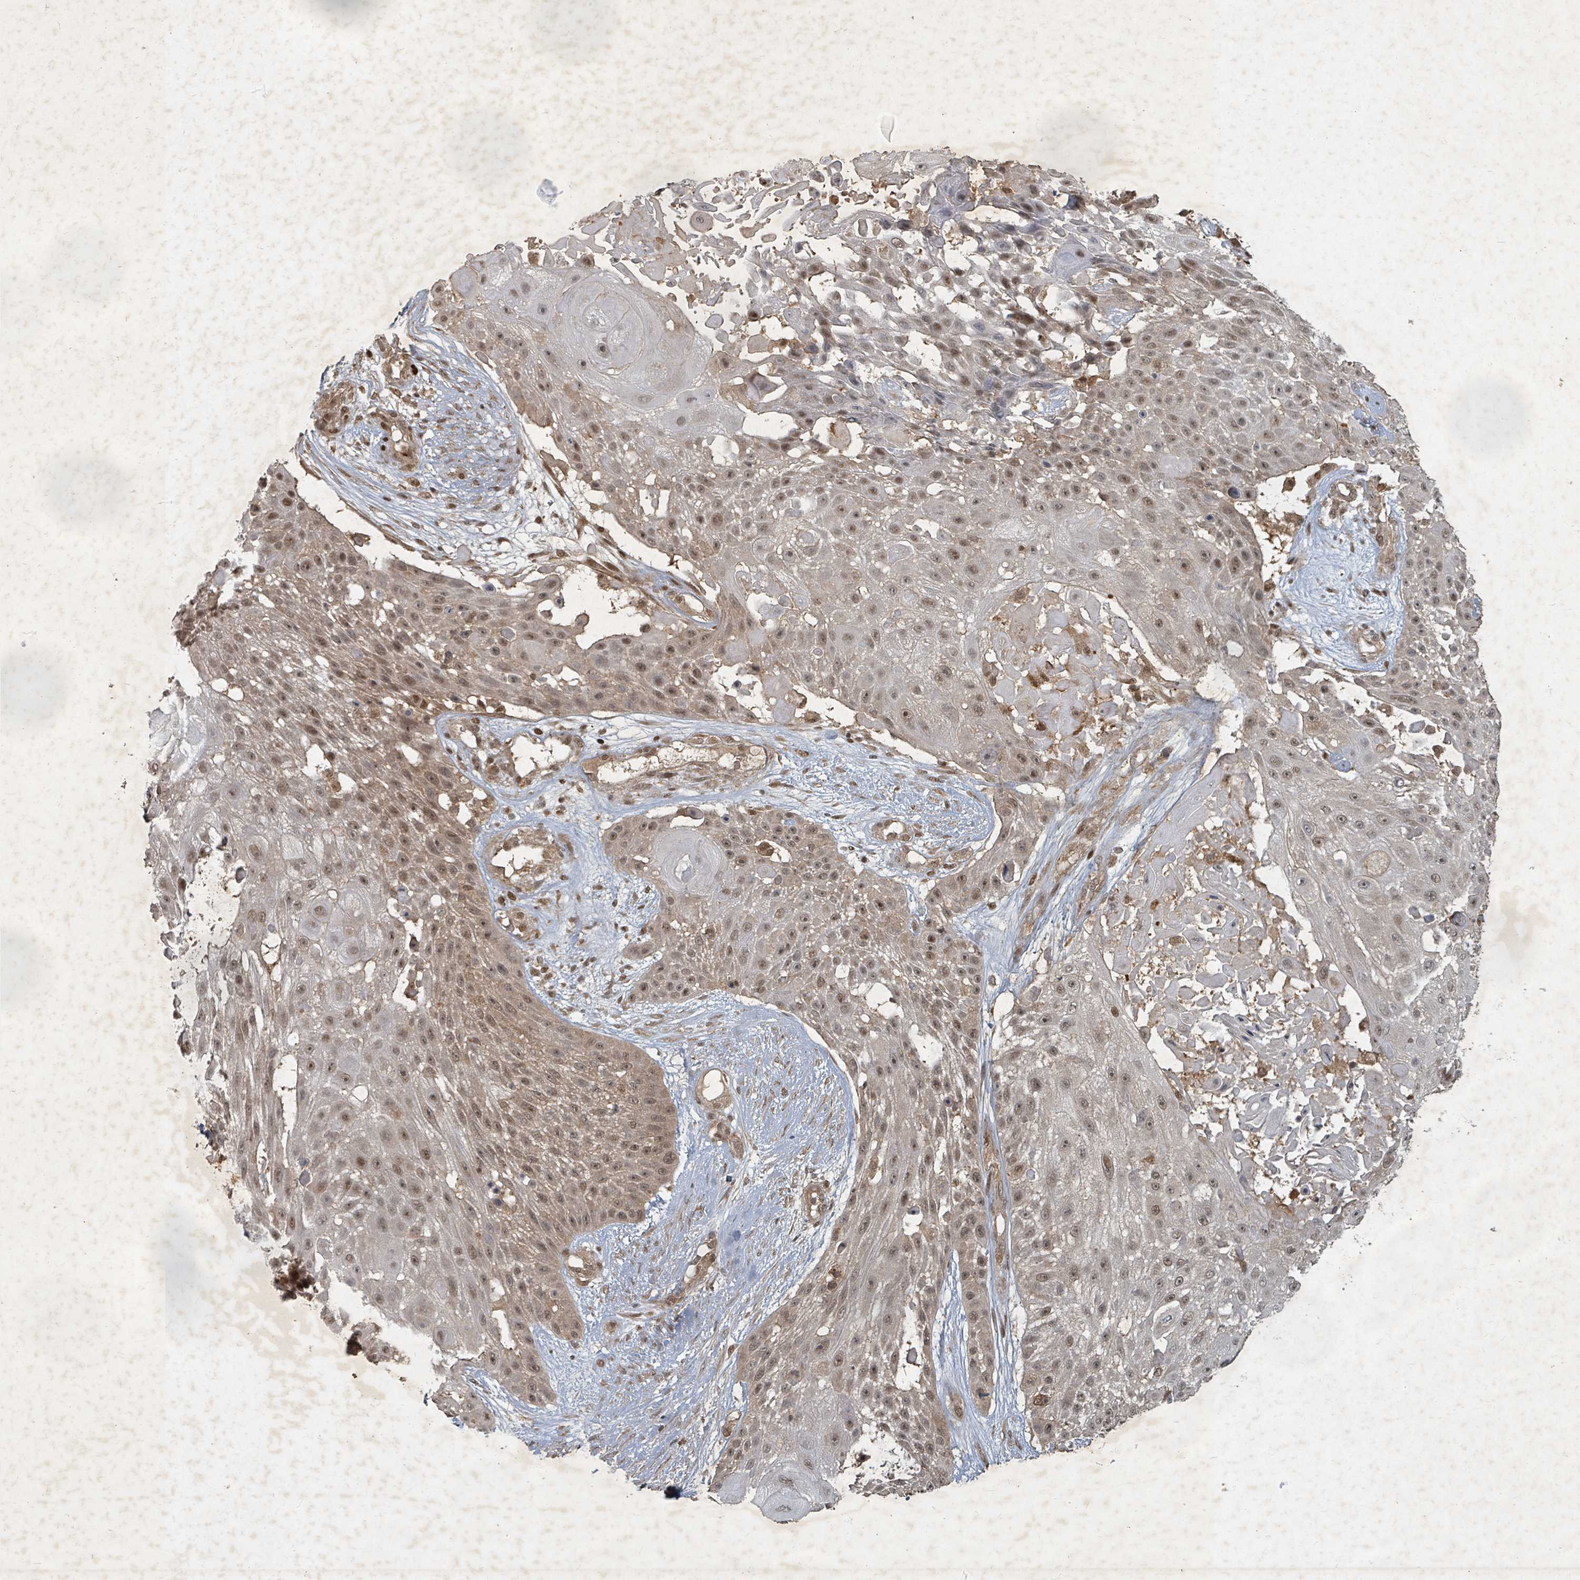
{"staining": {"intensity": "moderate", "quantity": "25%-75%", "location": "nuclear"}, "tissue": "skin cancer", "cell_type": "Tumor cells", "image_type": "cancer", "snomed": [{"axis": "morphology", "description": "Squamous cell carcinoma, NOS"}, {"axis": "topography", "description": "Skin"}], "caption": "Protein analysis of skin cancer (squamous cell carcinoma) tissue shows moderate nuclear staining in approximately 25%-75% of tumor cells. The protein is stained brown, and the nuclei are stained in blue (DAB IHC with brightfield microscopy, high magnification).", "gene": "KDM4E", "patient": {"sex": "female", "age": 86}}